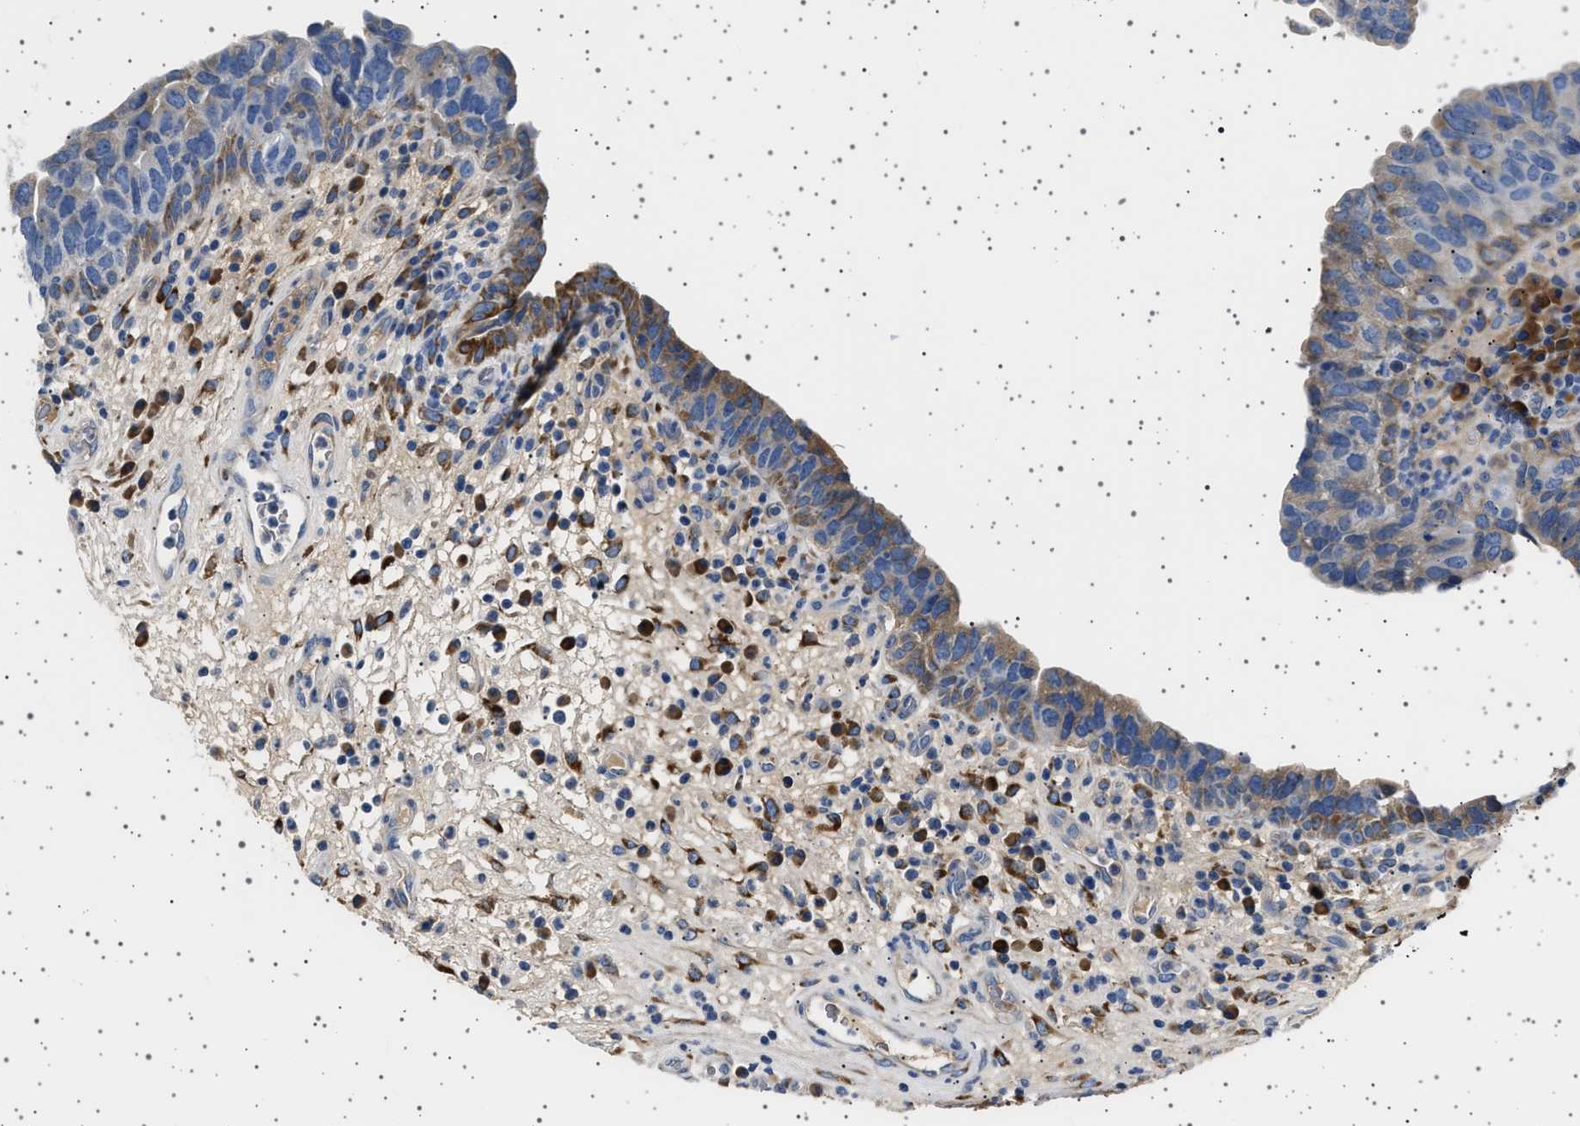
{"staining": {"intensity": "moderate", "quantity": ">75%", "location": "cytoplasmic/membranous"}, "tissue": "urothelial cancer", "cell_type": "Tumor cells", "image_type": "cancer", "snomed": [{"axis": "morphology", "description": "Urothelial carcinoma, High grade"}, {"axis": "topography", "description": "Urinary bladder"}], "caption": "Protein staining demonstrates moderate cytoplasmic/membranous positivity in approximately >75% of tumor cells in urothelial carcinoma (high-grade).", "gene": "FTCD", "patient": {"sex": "female", "age": 82}}